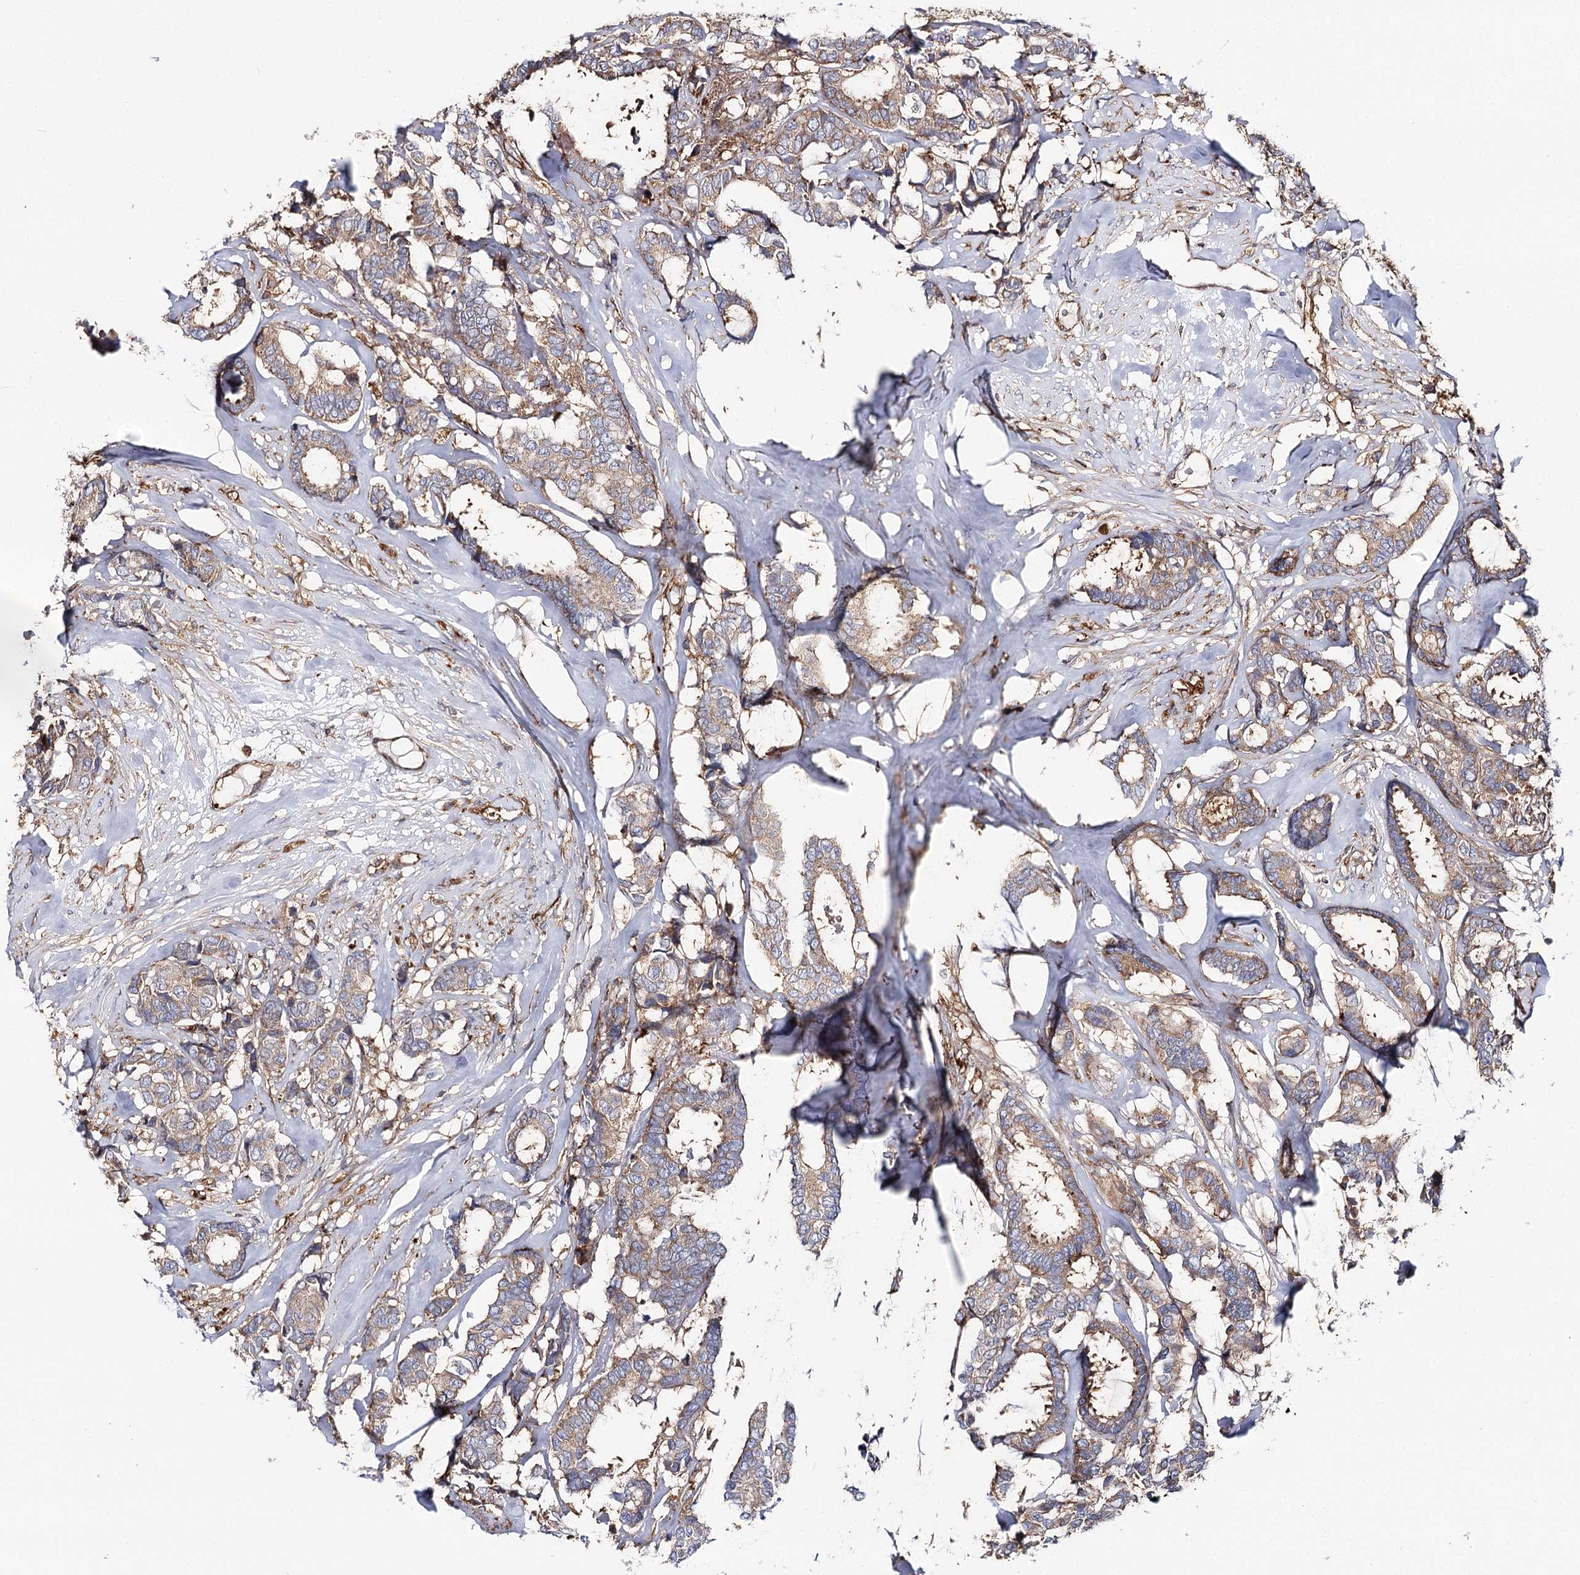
{"staining": {"intensity": "weak", "quantity": ">75%", "location": "cytoplasmic/membranous"}, "tissue": "breast cancer", "cell_type": "Tumor cells", "image_type": "cancer", "snomed": [{"axis": "morphology", "description": "Duct carcinoma"}, {"axis": "topography", "description": "Breast"}], "caption": "Human infiltrating ductal carcinoma (breast) stained with a protein marker displays weak staining in tumor cells.", "gene": "SEC24B", "patient": {"sex": "female", "age": 87}}